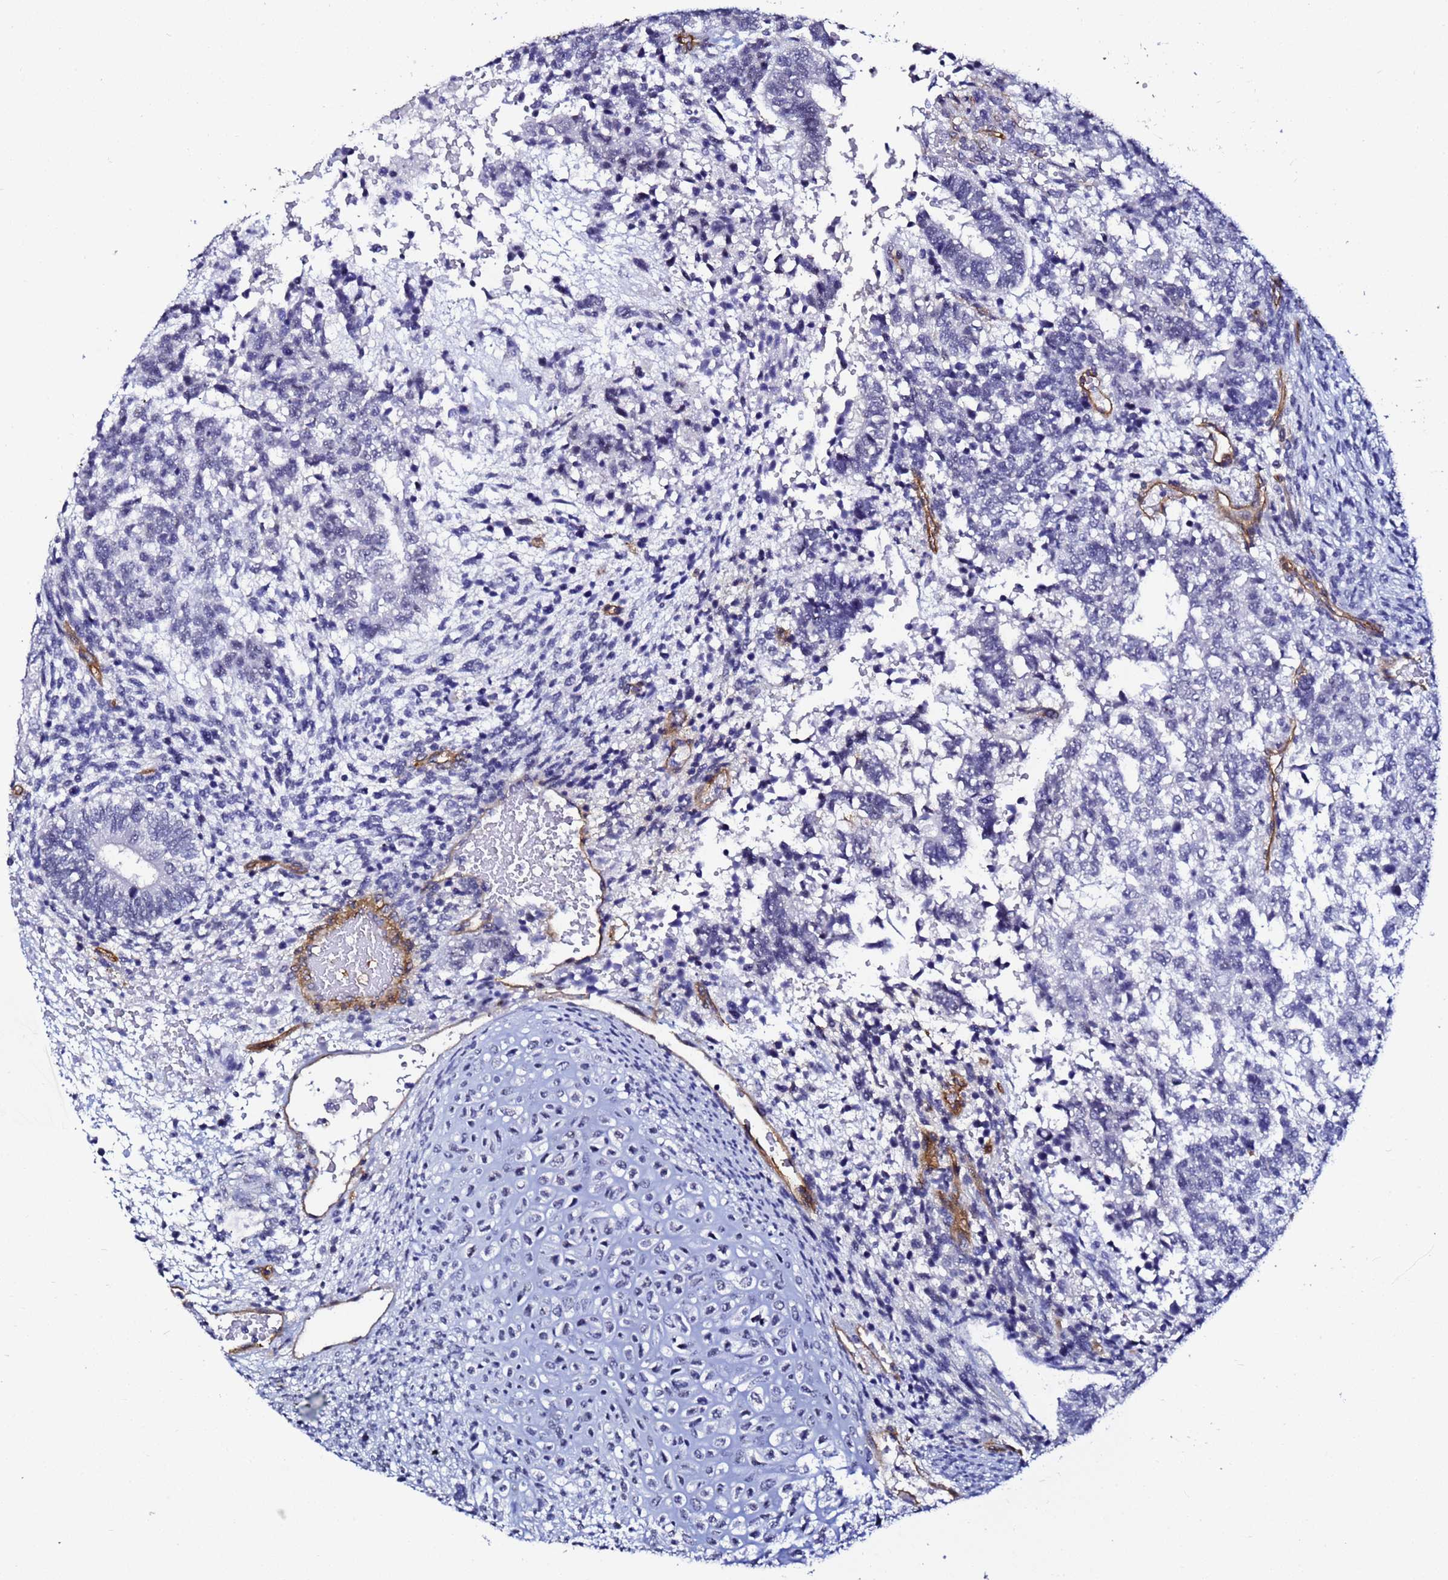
{"staining": {"intensity": "negative", "quantity": "none", "location": "none"}, "tissue": "testis cancer", "cell_type": "Tumor cells", "image_type": "cancer", "snomed": [{"axis": "morphology", "description": "Carcinoma, Embryonal, NOS"}, {"axis": "topography", "description": "Testis"}], "caption": "Photomicrograph shows no protein staining in tumor cells of testis embryonal carcinoma tissue.", "gene": "DEFB104A", "patient": {"sex": "male", "age": 23}}